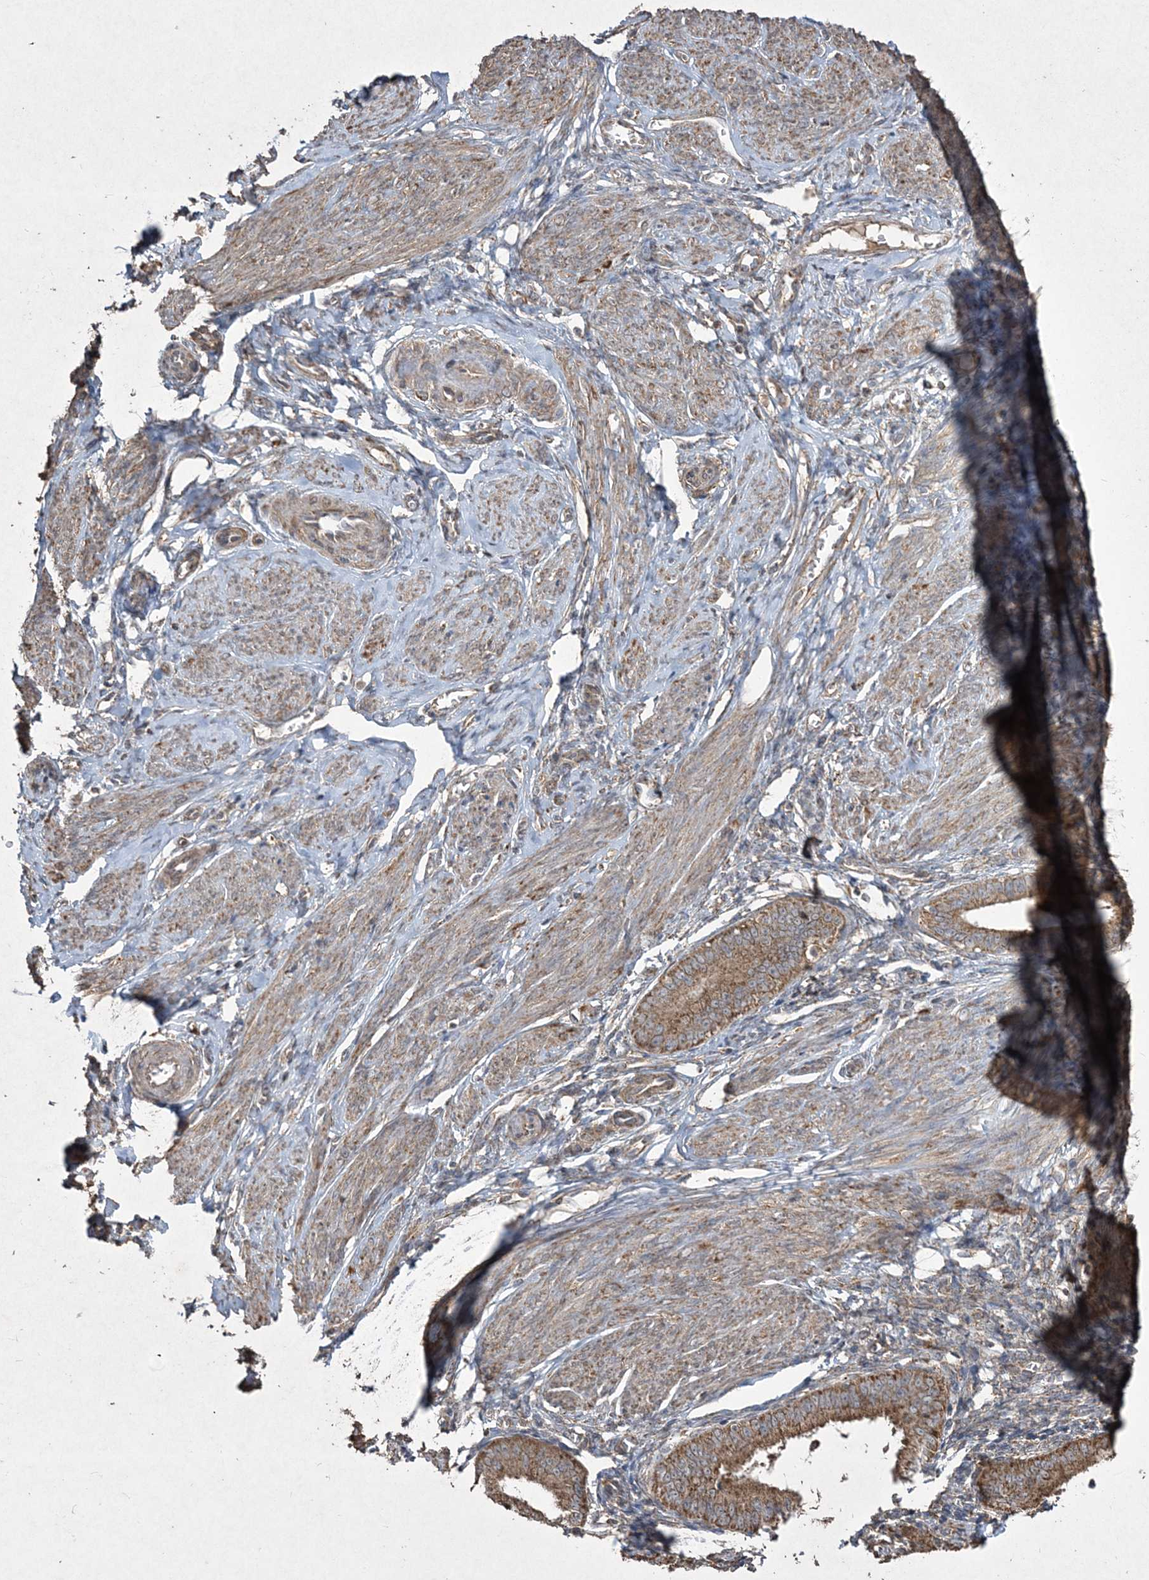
{"staining": {"intensity": "weak", "quantity": "<25%", "location": "cytoplasmic/membranous"}, "tissue": "endometrium", "cell_type": "Cells in endometrial stroma", "image_type": "normal", "snomed": [{"axis": "morphology", "description": "Normal tissue, NOS"}, {"axis": "topography", "description": "Uterus"}, {"axis": "topography", "description": "Endometrium"}], "caption": "IHC histopathology image of normal endometrium: human endometrium stained with DAB displays no significant protein expression in cells in endometrial stroma. (Stains: DAB (3,3'-diaminobenzidine) IHC with hematoxylin counter stain, Microscopy: brightfield microscopy at high magnification).", "gene": "GRSF1", "patient": {"sex": "female", "age": 48}}